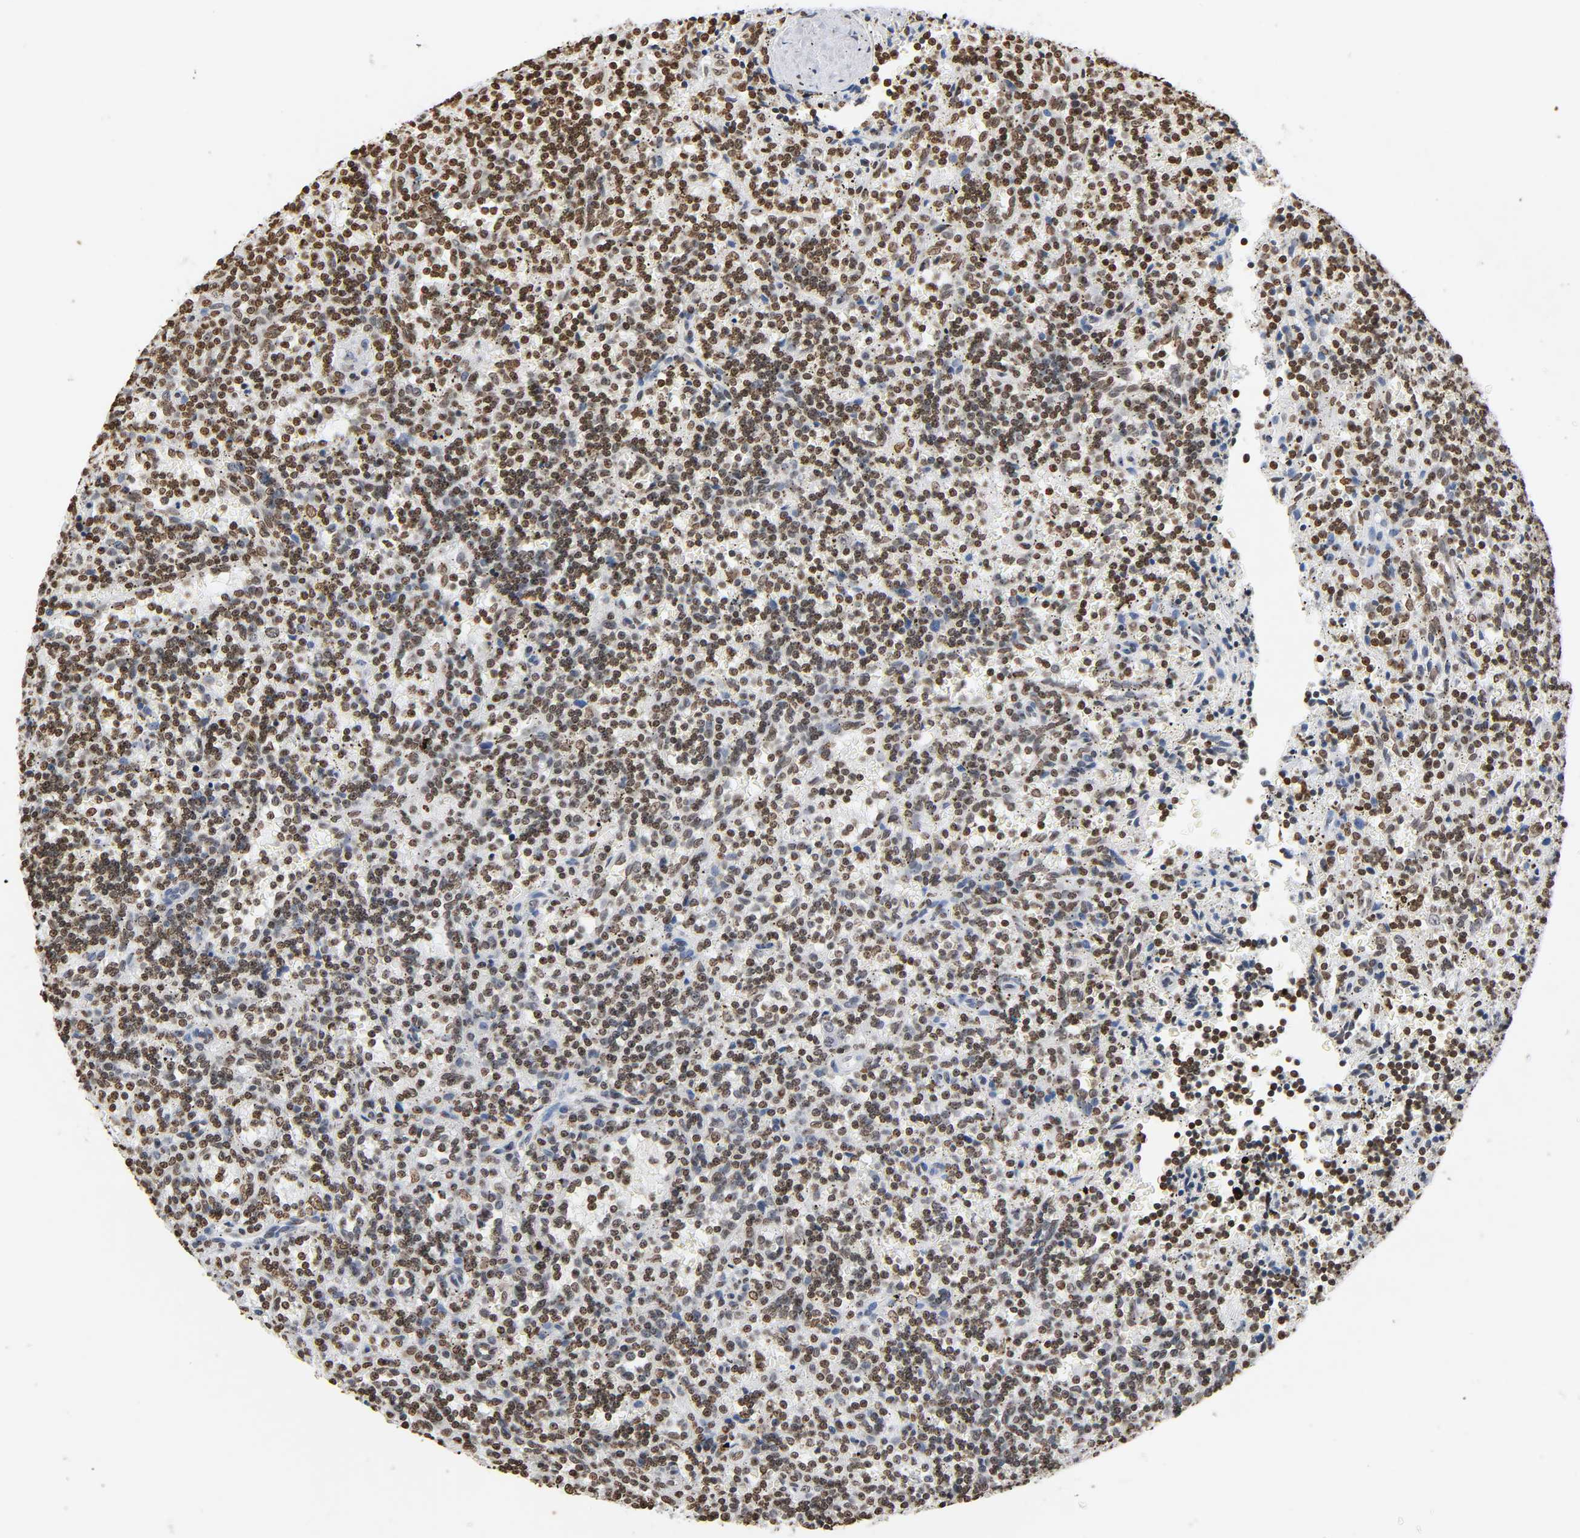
{"staining": {"intensity": "strong", "quantity": ">75%", "location": "nuclear"}, "tissue": "lymphoma", "cell_type": "Tumor cells", "image_type": "cancer", "snomed": [{"axis": "morphology", "description": "Malignant lymphoma, non-Hodgkin's type, Low grade"}, {"axis": "topography", "description": "Spleen"}], "caption": "Immunohistochemical staining of human lymphoma displays high levels of strong nuclear positivity in about >75% of tumor cells.", "gene": "HOXA6", "patient": {"sex": "male", "age": 73}}